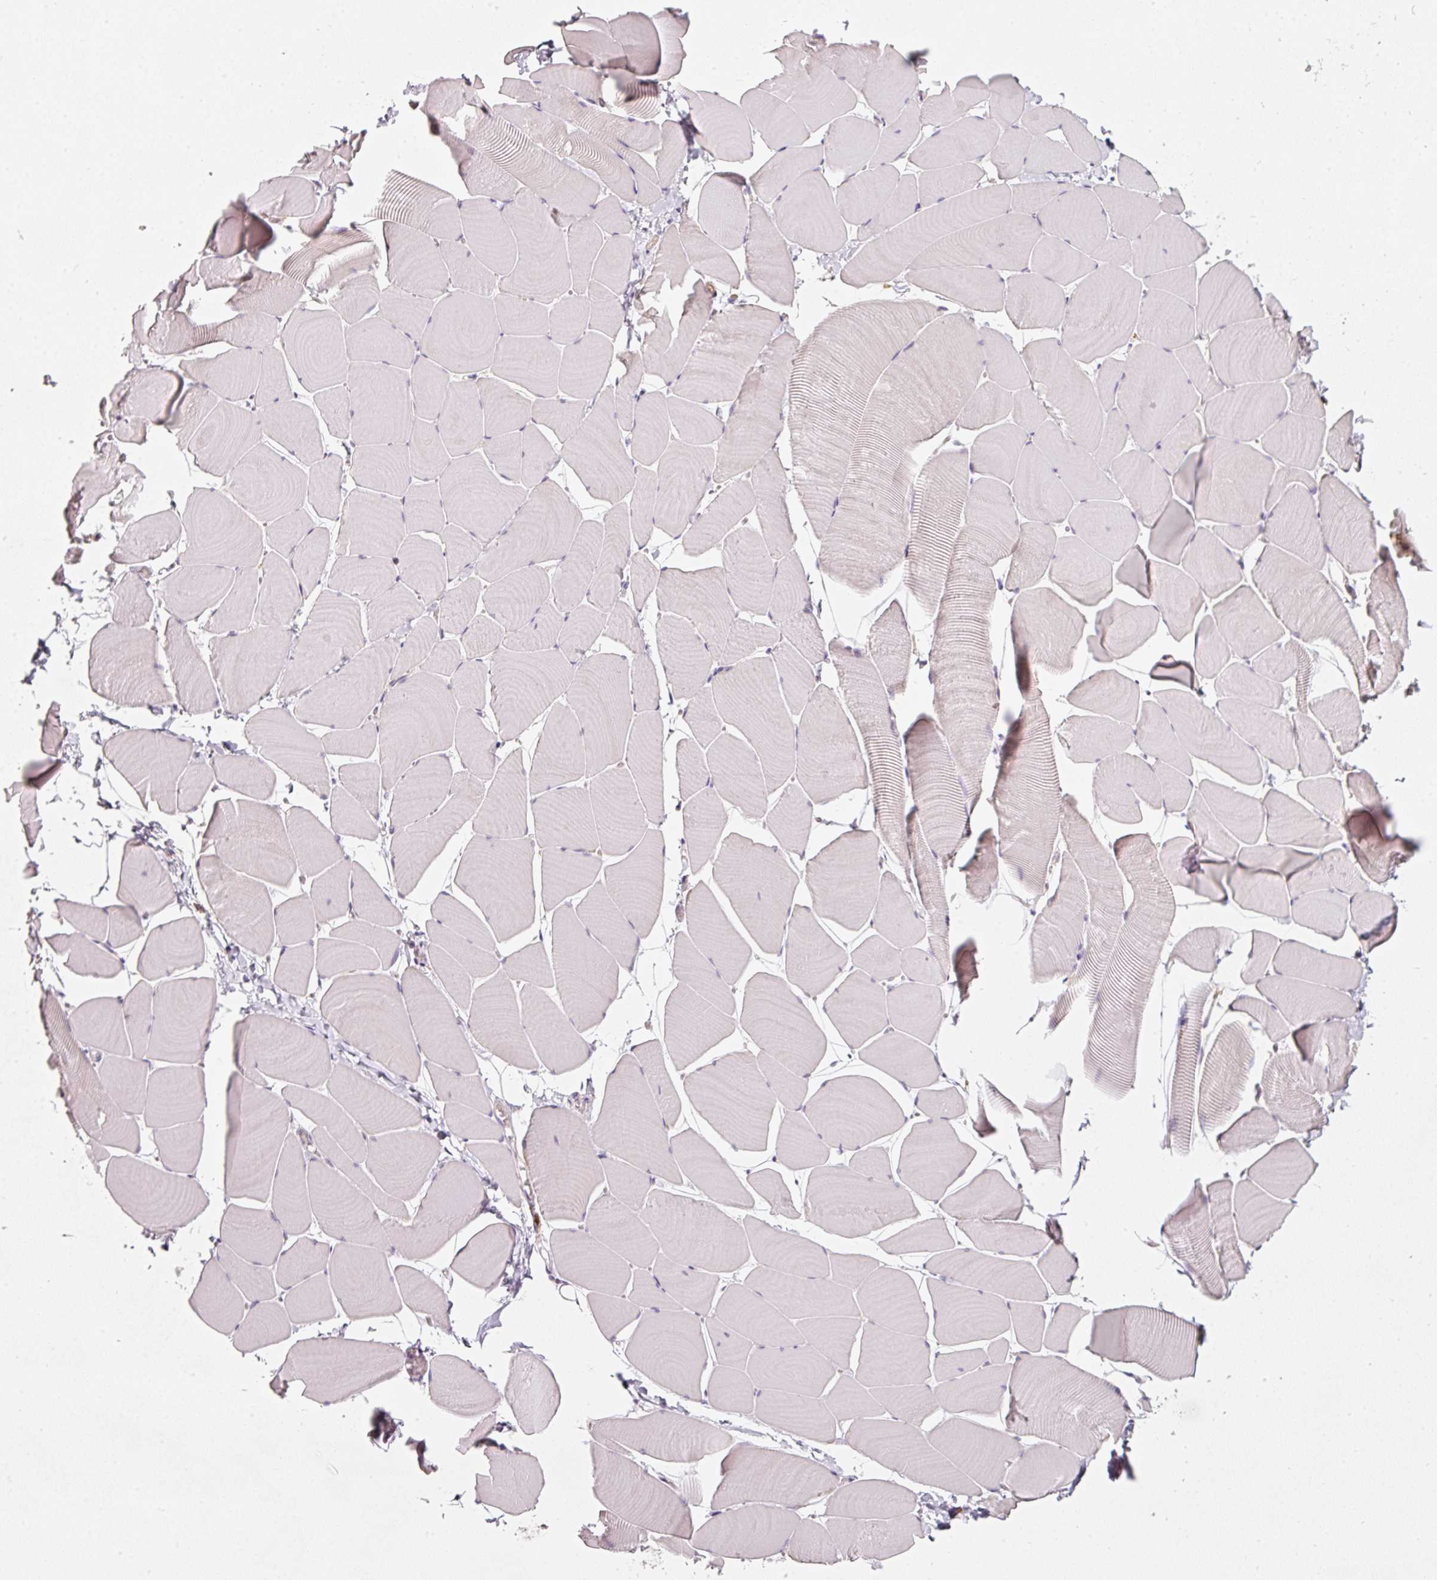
{"staining": {"intensity": "negative", "quantity": "none", "location": "none"}, "tissue": "skeletal muscle", "cell_type": "Myocytes", "image_type": "normal", "snomed": [{"axis": "morphology", "description": "Normal tissue, NOS"}, {"axis": "topography", "description": "Skeletal muscle"}], "caption": "This is an immunohistochemistry (IHC) image of unremarkable skeletal muscle. There is no staining in myocytes.", "gene": "IQGAP2", "patient": {"sex": "male", "age": 25}}